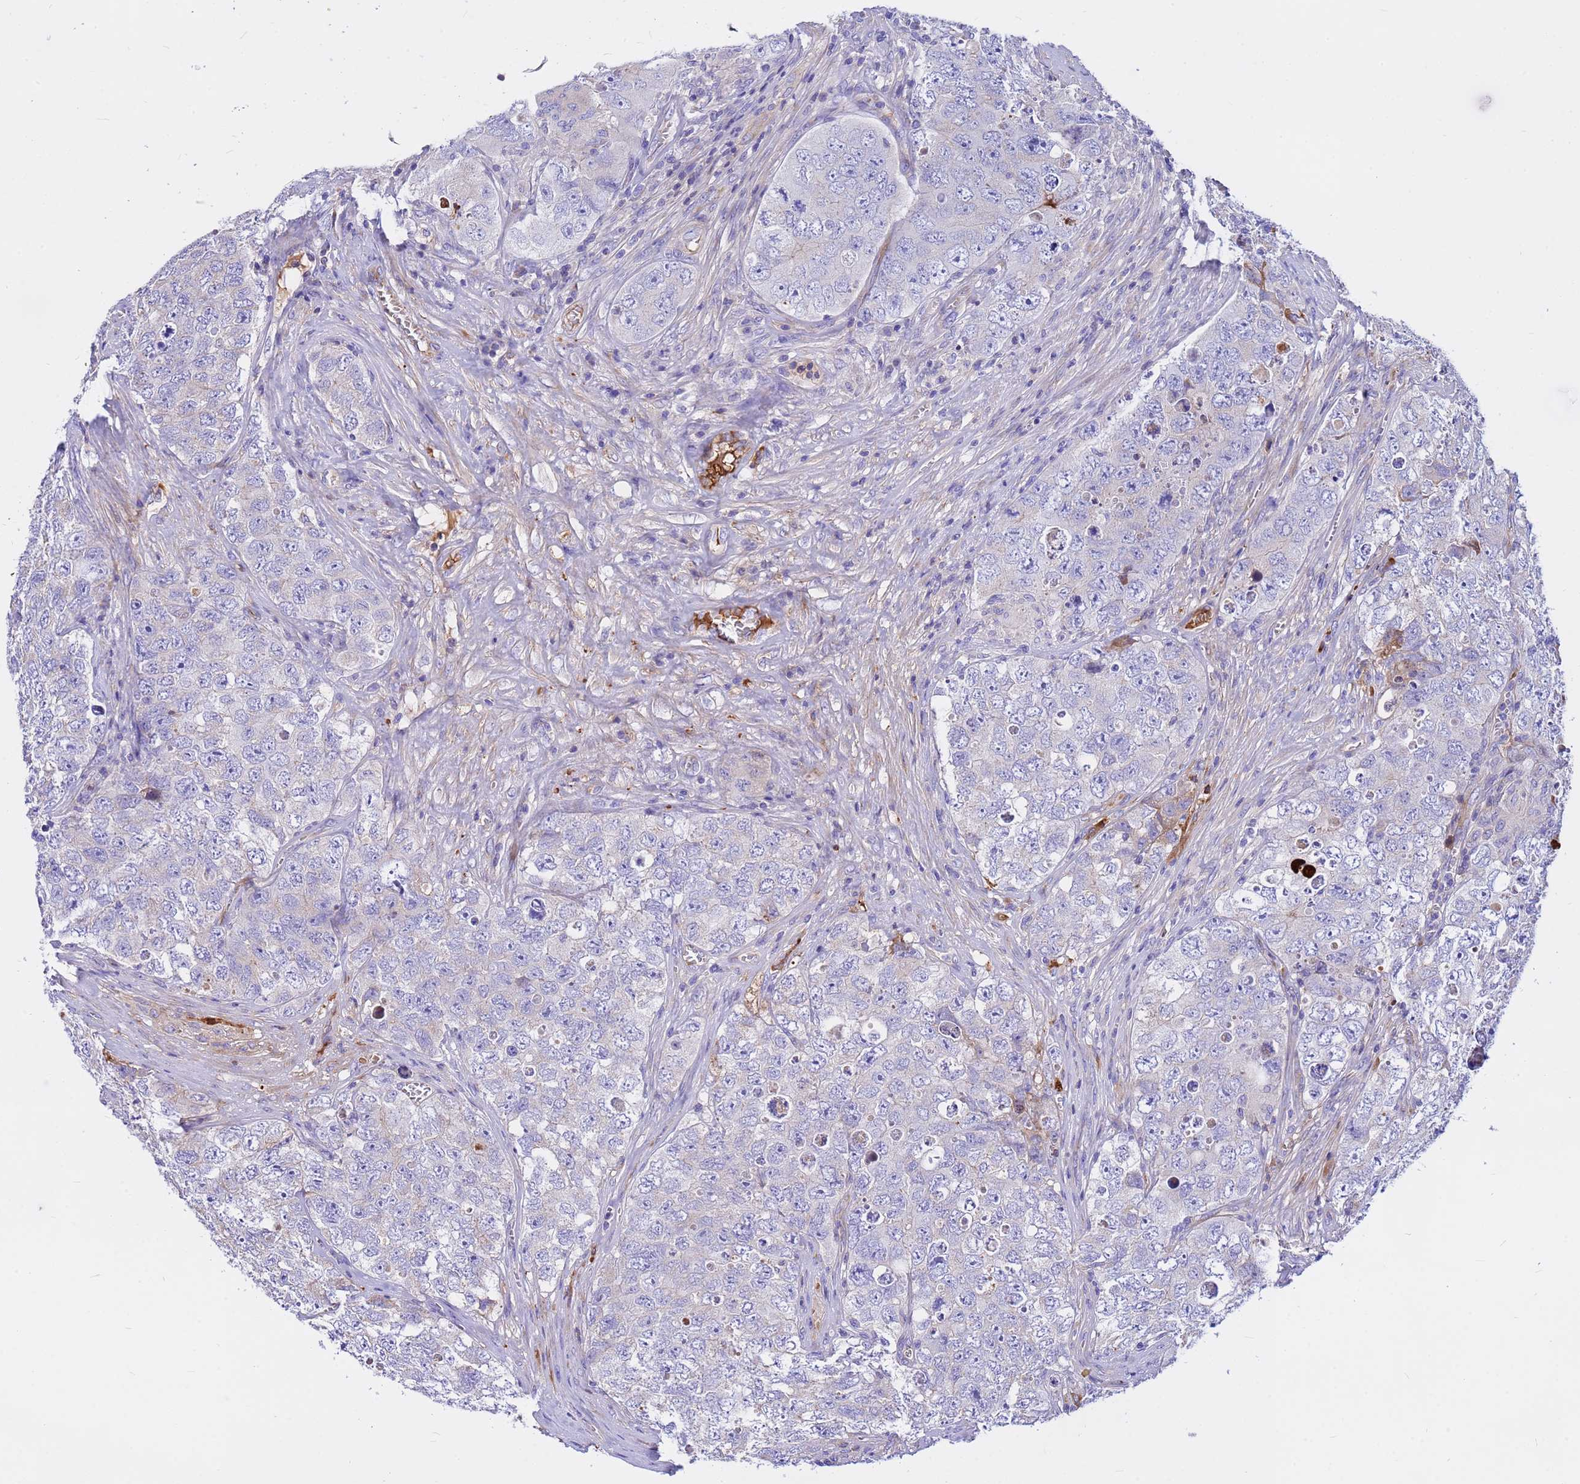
{"staining": {"intensity": "negative", "quantity": "none", "location": "none"}, "tissue": "testis cancer", "cell_type": "Tumor cells", "image_type": "cancer", "snomed": [{"axis": "morphology", "description": "Seminoma, NOS"}, {"axis": "morphology", "description": "Carcinoma, Embryonal, NOS"}, {"axis": "topography", "description": "Testis"}], "caption": "The image shows no staining of tumor cells in testis cancer. (DAB (3,3'-diaminobenzidine) IHC, high magnification).", "gene": "CRHBP", "patient": {"sex": "male", "age": 43}}